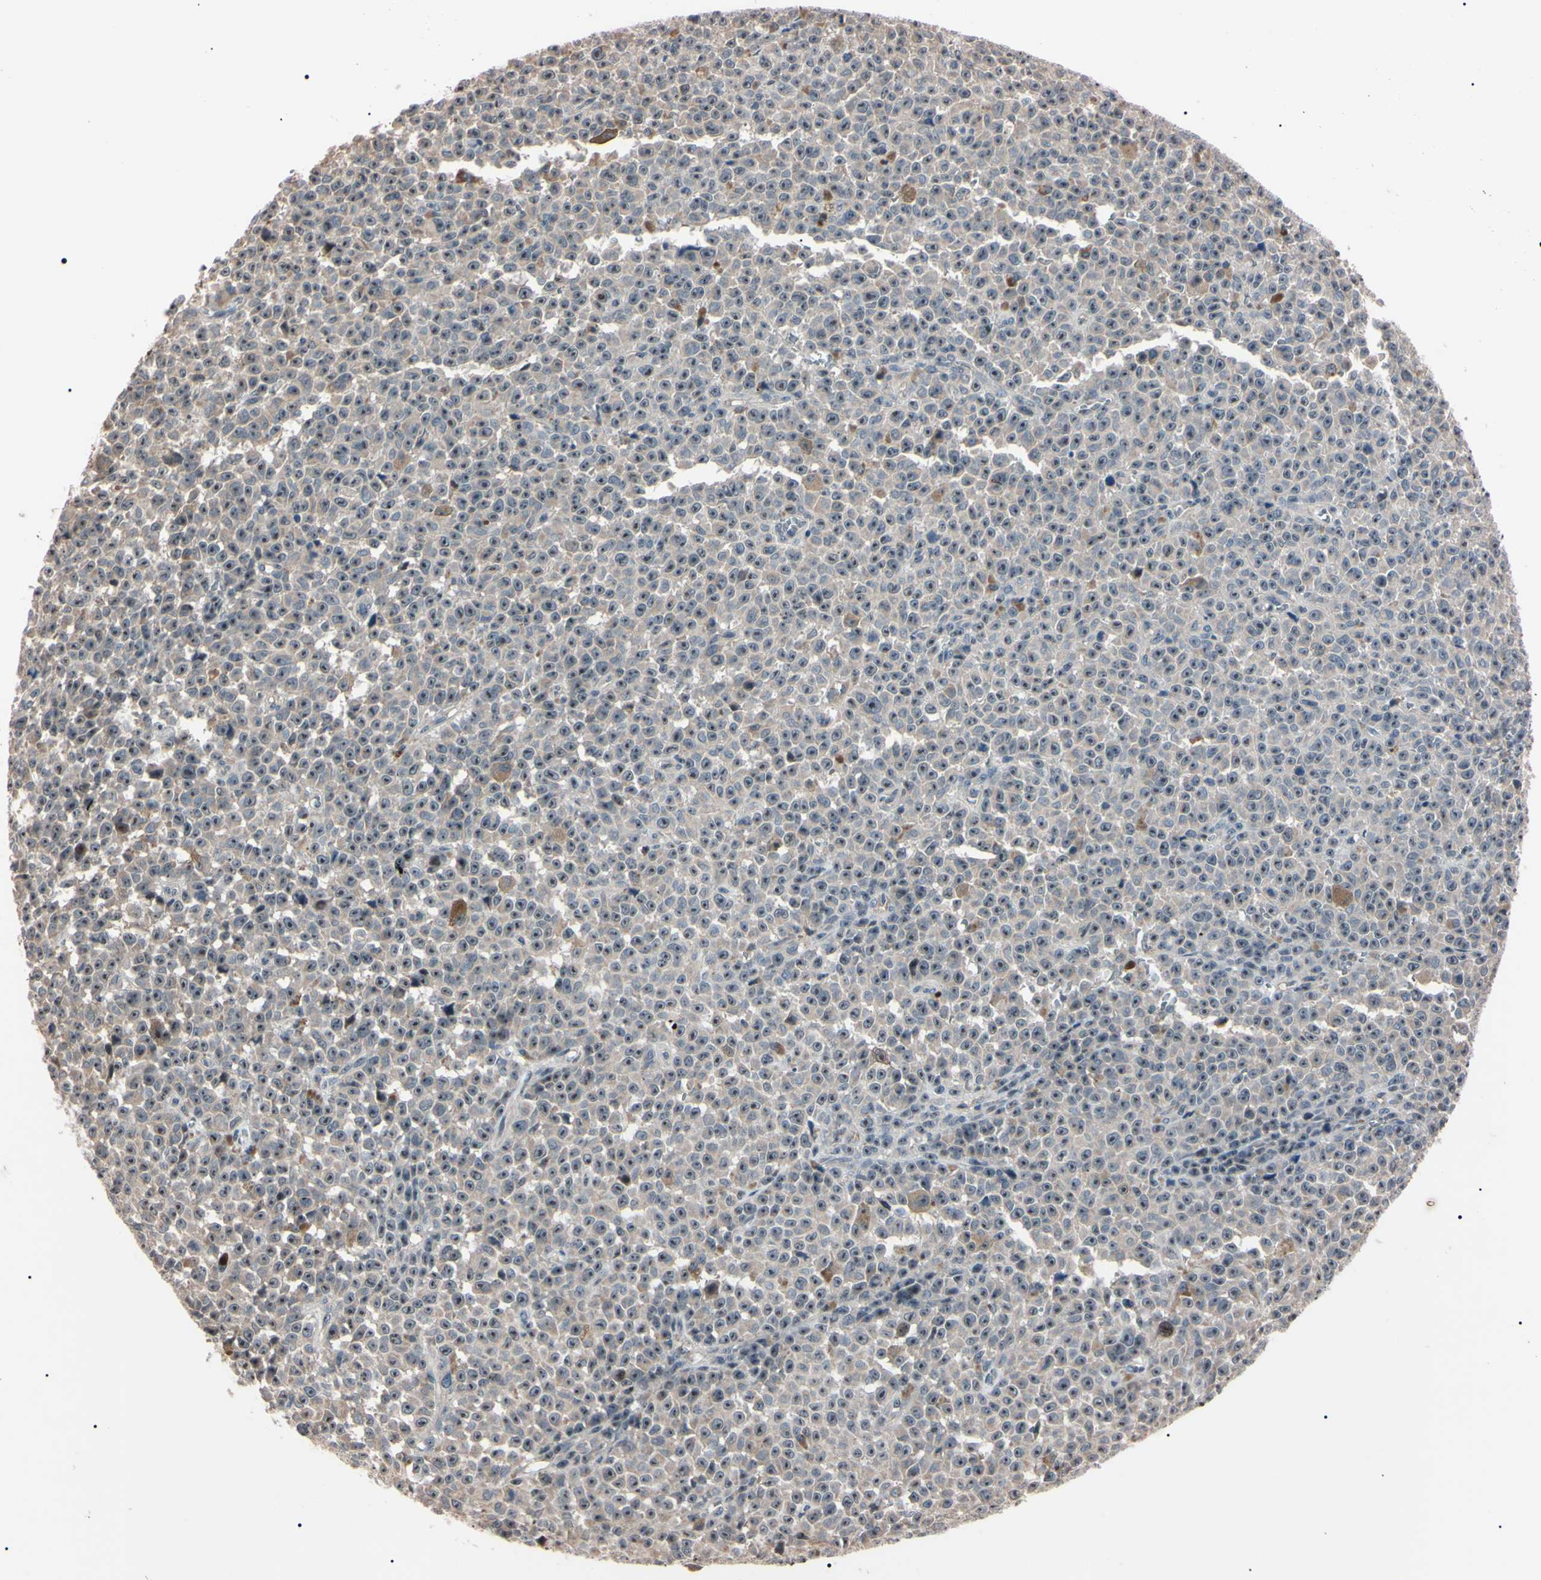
{"staining": {"intensity": "moderate", "quantity": "<25%", "location": "cytoplasmic/membranous"}, "tissue": "melanoma", "cell_type": "Tumor cells", "image_type": "cancer", "snomed": [{"axis": "morphology", "description": "Malignant melanoma, NOS"}, {"axis": "topography", "description": "Skin"}], "caption": "Tumor cells demonstrate low levels of moderate cytoplasmic/membranous staining in approximately <25% of cells in melanoma. Immunohistochemistry stains the protein in brown and the nuclei are stained blue.", "gene": "TRAF5", "patient": {"sex": "female", "age": 82}}